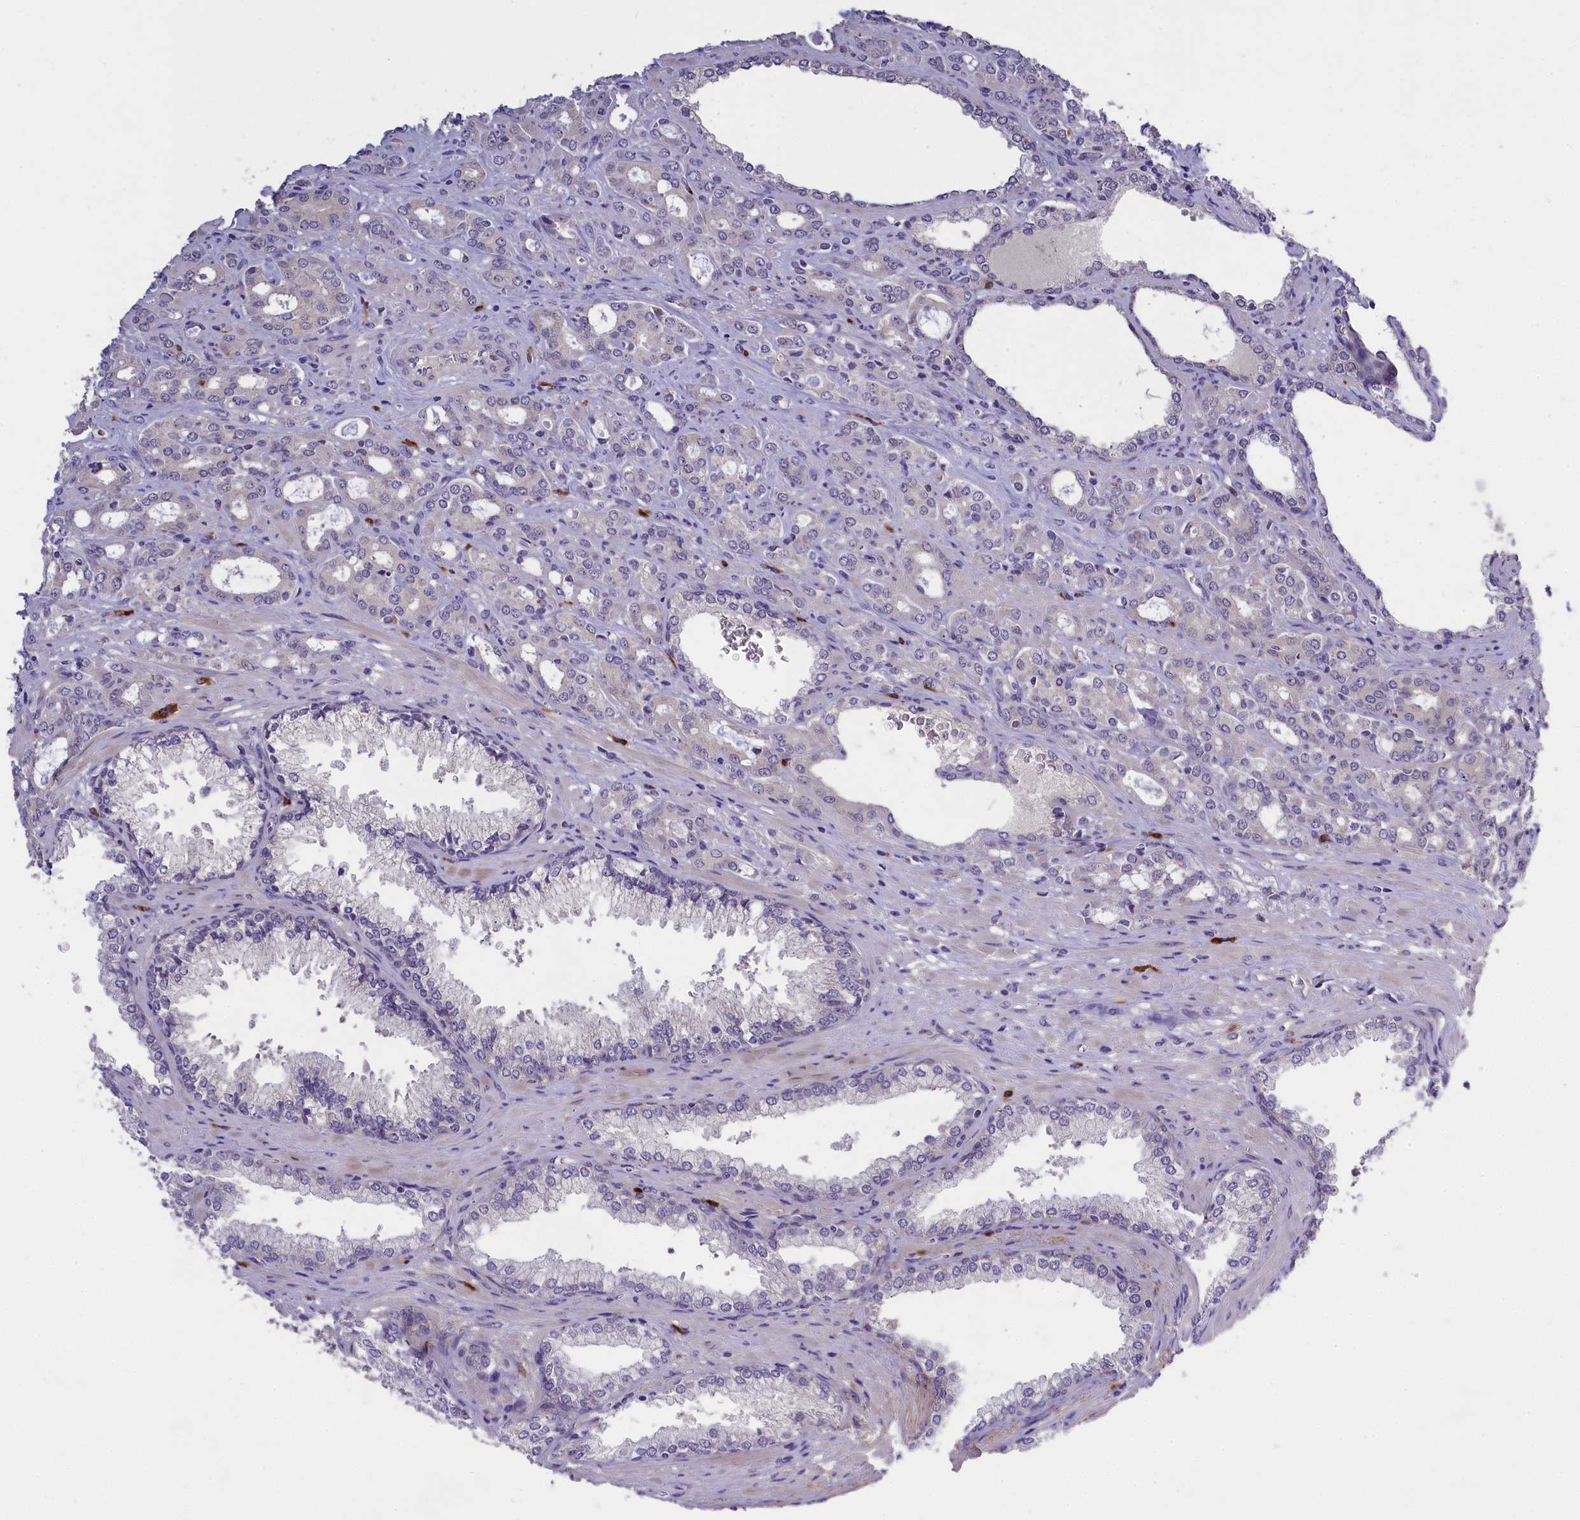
{"staining": {"intensity": "negative", "quantity": "none", "location": "none"}, "tissue": "prostate cancer", "cell_type": "Tumor cells", "image_type": "cancer", "snomed": [{"axis": "morphology", "description": "Adenocarcinoma, High grade"}, {"axis": "topography", "description": "Prostate"}], "caption": "The immunohistochemistry photomicrograph has no significant expression in tumor cells of prostate adenocarcinoma (high-grade) tissue. (DAB immunohistochemistry (IHC) with hematoxylin counter stain).", "gene": "ENPP6", "patient": {"sex": "male", "age": 72}}